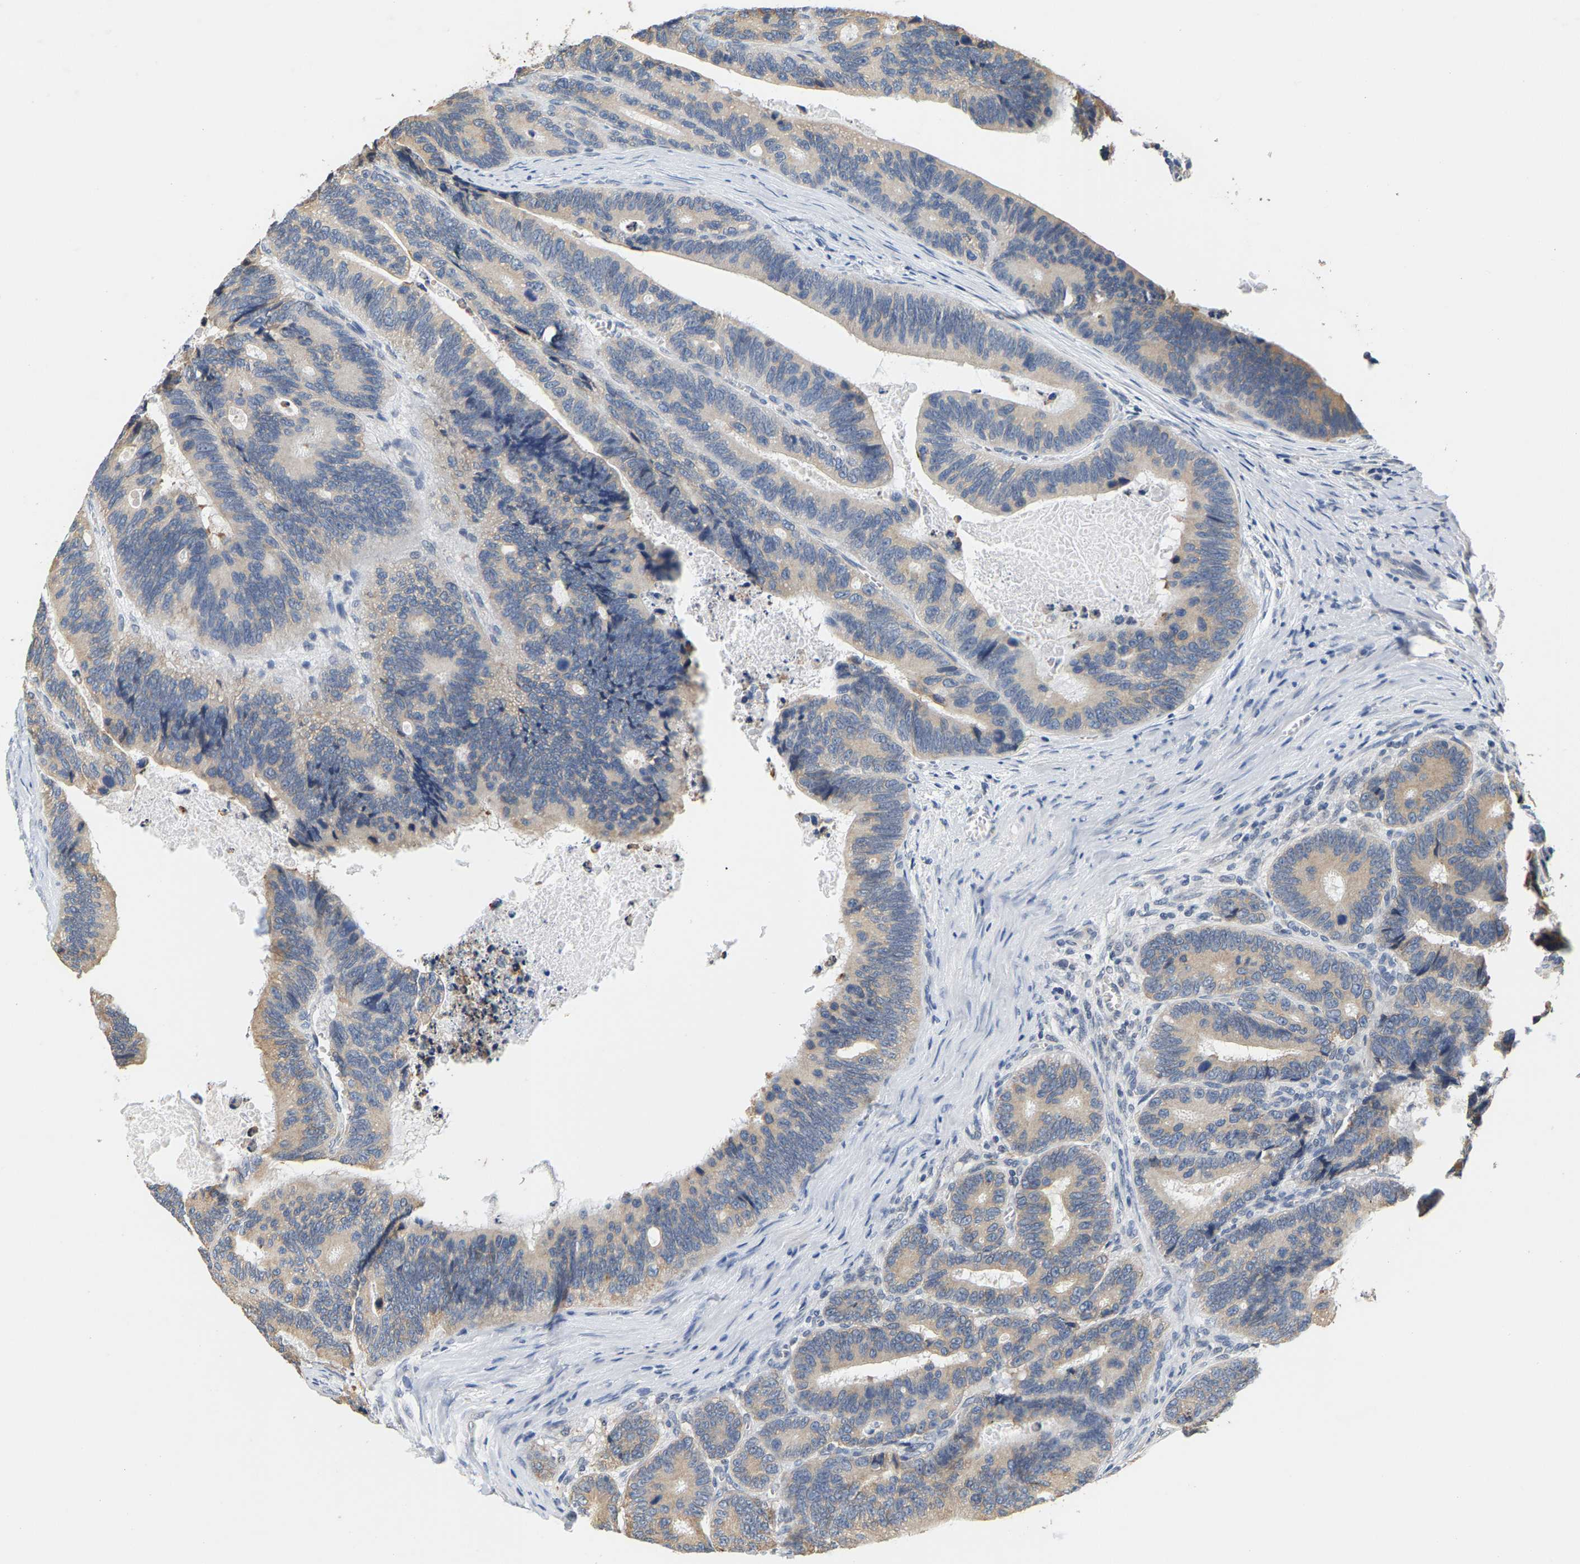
{"staining": {"intensity": "weak", "quantity": "<25%", "location": "cytoplasmic/membranous"}, "tissue": "colorectal cancer", "cell_type": "Tumor cells", "image_type": "cancer", "snomed": [{"axis": "morphology", "description": "Inflammation, NOS"}, {"axis": "morphology", "description": "Adenocarcinoma, NOS"}, {"axis": "topography", "description": "Colon"}], "caption": "Human colorectal cancer stained for a protein using immunohistochemistry (IHC) demonstrates no staining in tumor cells.", "gene": "CIDEC", "patient": {"sex": "male", "age": 72}}